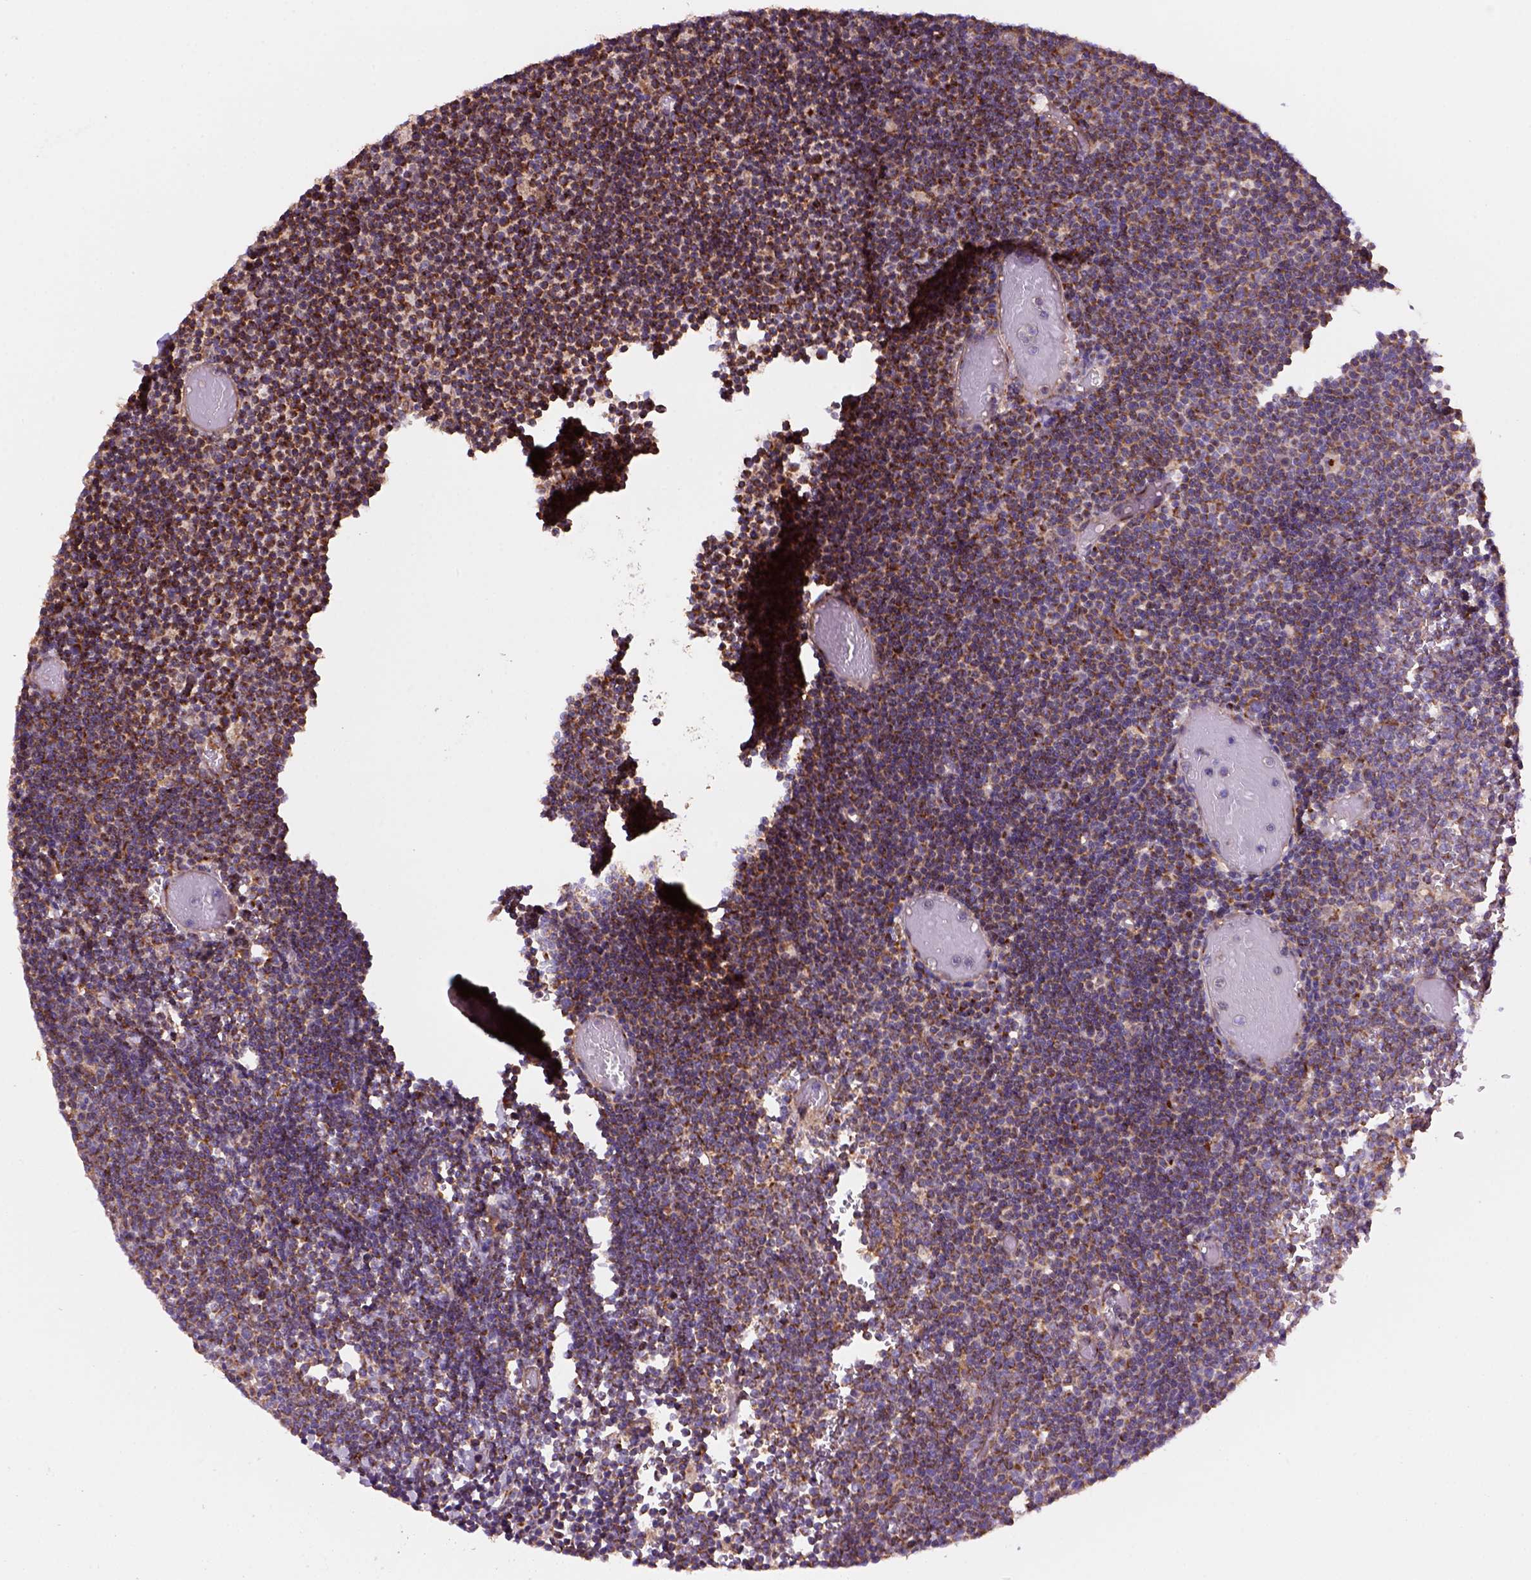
{"staining": {"intensity": "moderate", "quantity": "25%-75%", "location": "cytoplasmic/membranous"}, "tissue": "lymphoma", "cell_type": "Tumor cells", "image_type": "cancer", "snomed": [{"axis": "morphology", "description": "Malignant lymphoma, non-Hodgkin's type, Low grade"}, {"axis": "topography", "description": "Brain"}], "caption": "There is medium levels of moderate cytoplasmic/membranous expression in tumor cells of malignant lymphoma, non-Hodgkin's type (low-grade), as demonstrated by immunohistochemical staining (brown color).", "gene": "WARS2", "patient": {"sex": "female", "age": 66}}